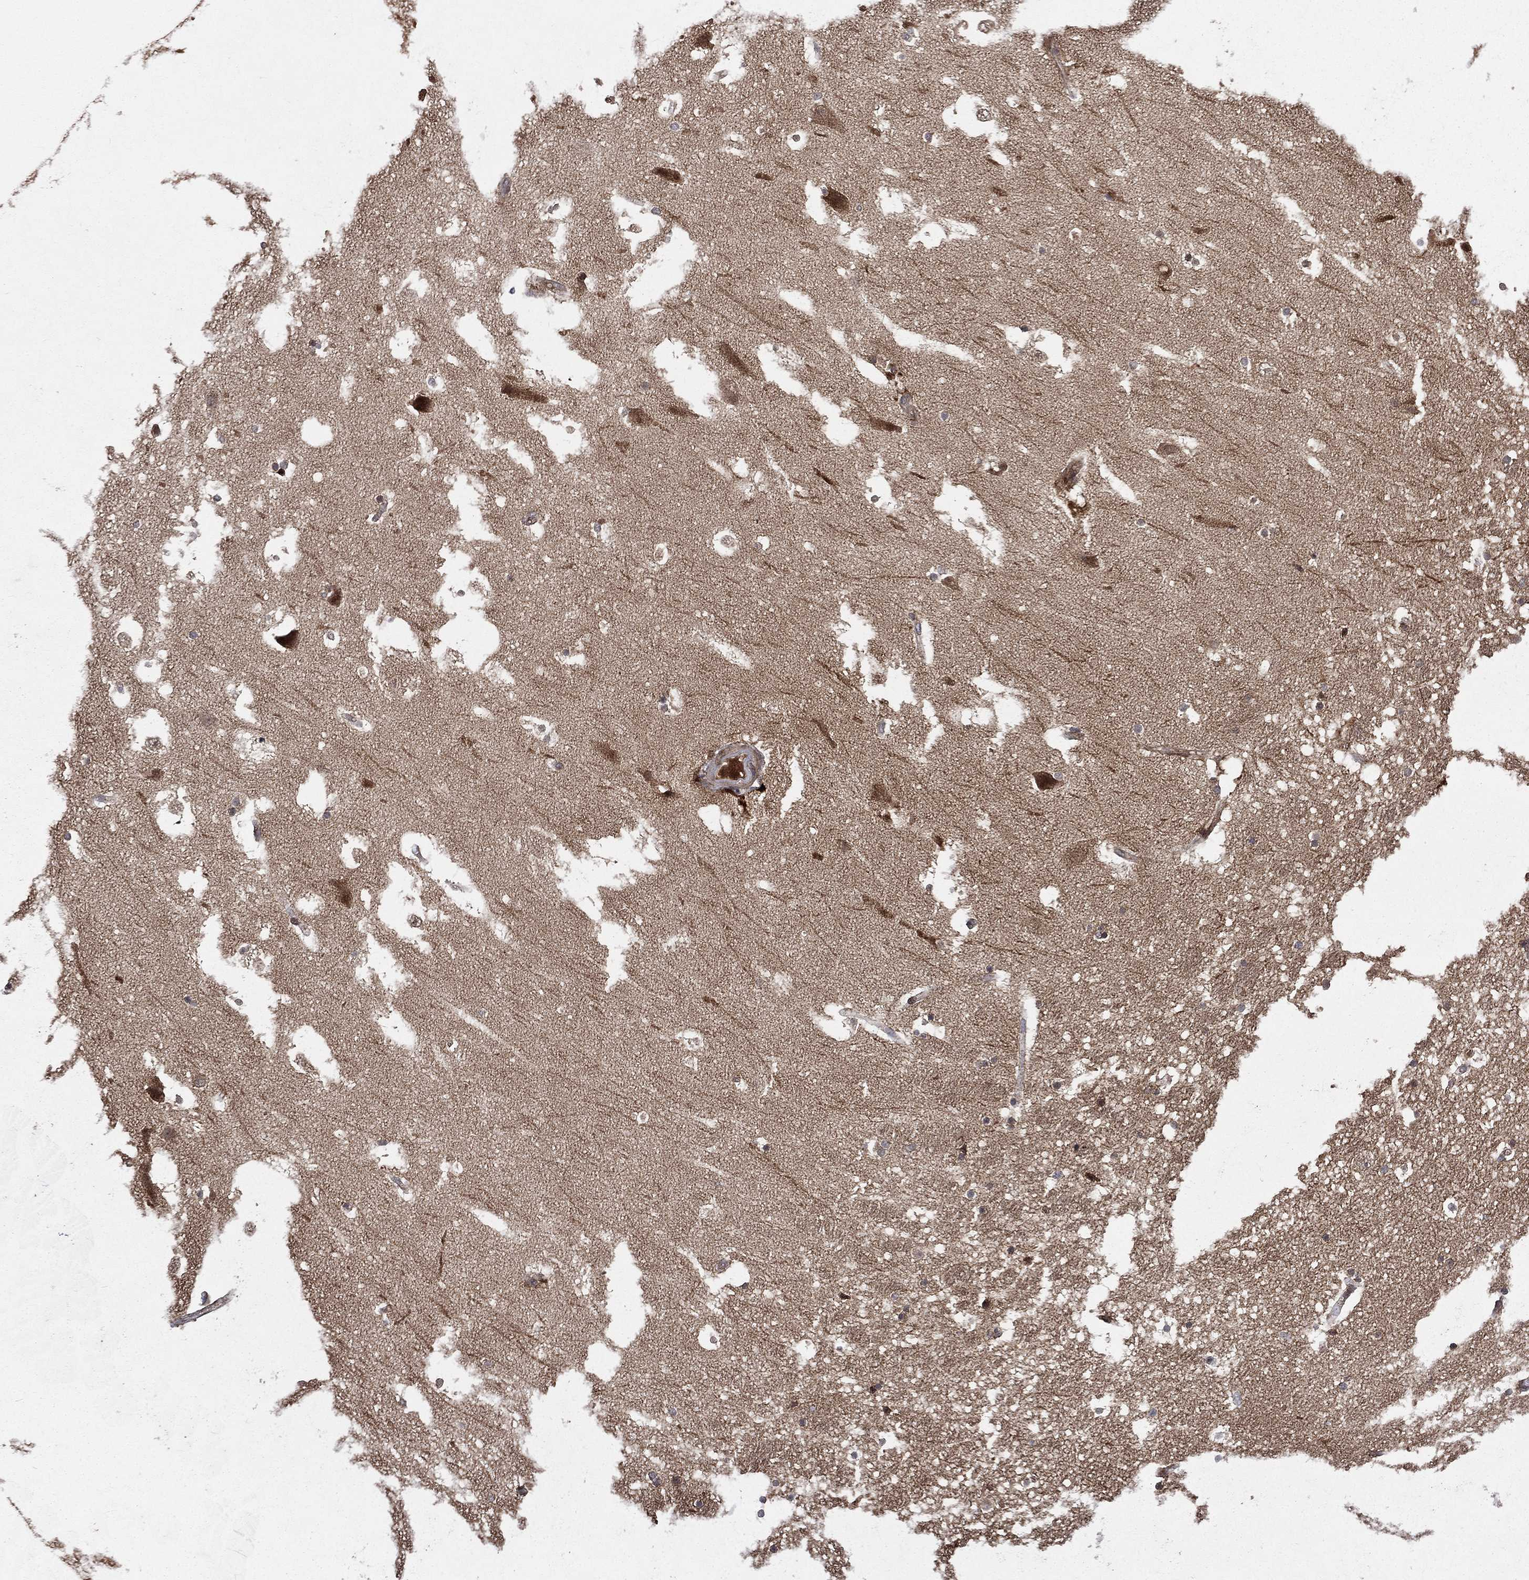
{"staining": {"intensity": "negative", "quantity": "none", "location": "none"}, "tissue": "hippocampus", "cell_type": "Glial cells", "image_type": "normal", "snomed": [{"axis": "morphology", "description": "Normal tissue, NOS"}, {"axis": "topography", "description": "Hippocampus"}], "caption": "IHC of normal human hippocampus demonstrates no expression in glial cells. Nuclei are stained in blue.", "gene": "RAB11FIP4", "patient": {"sex": "male", "age": 51}}